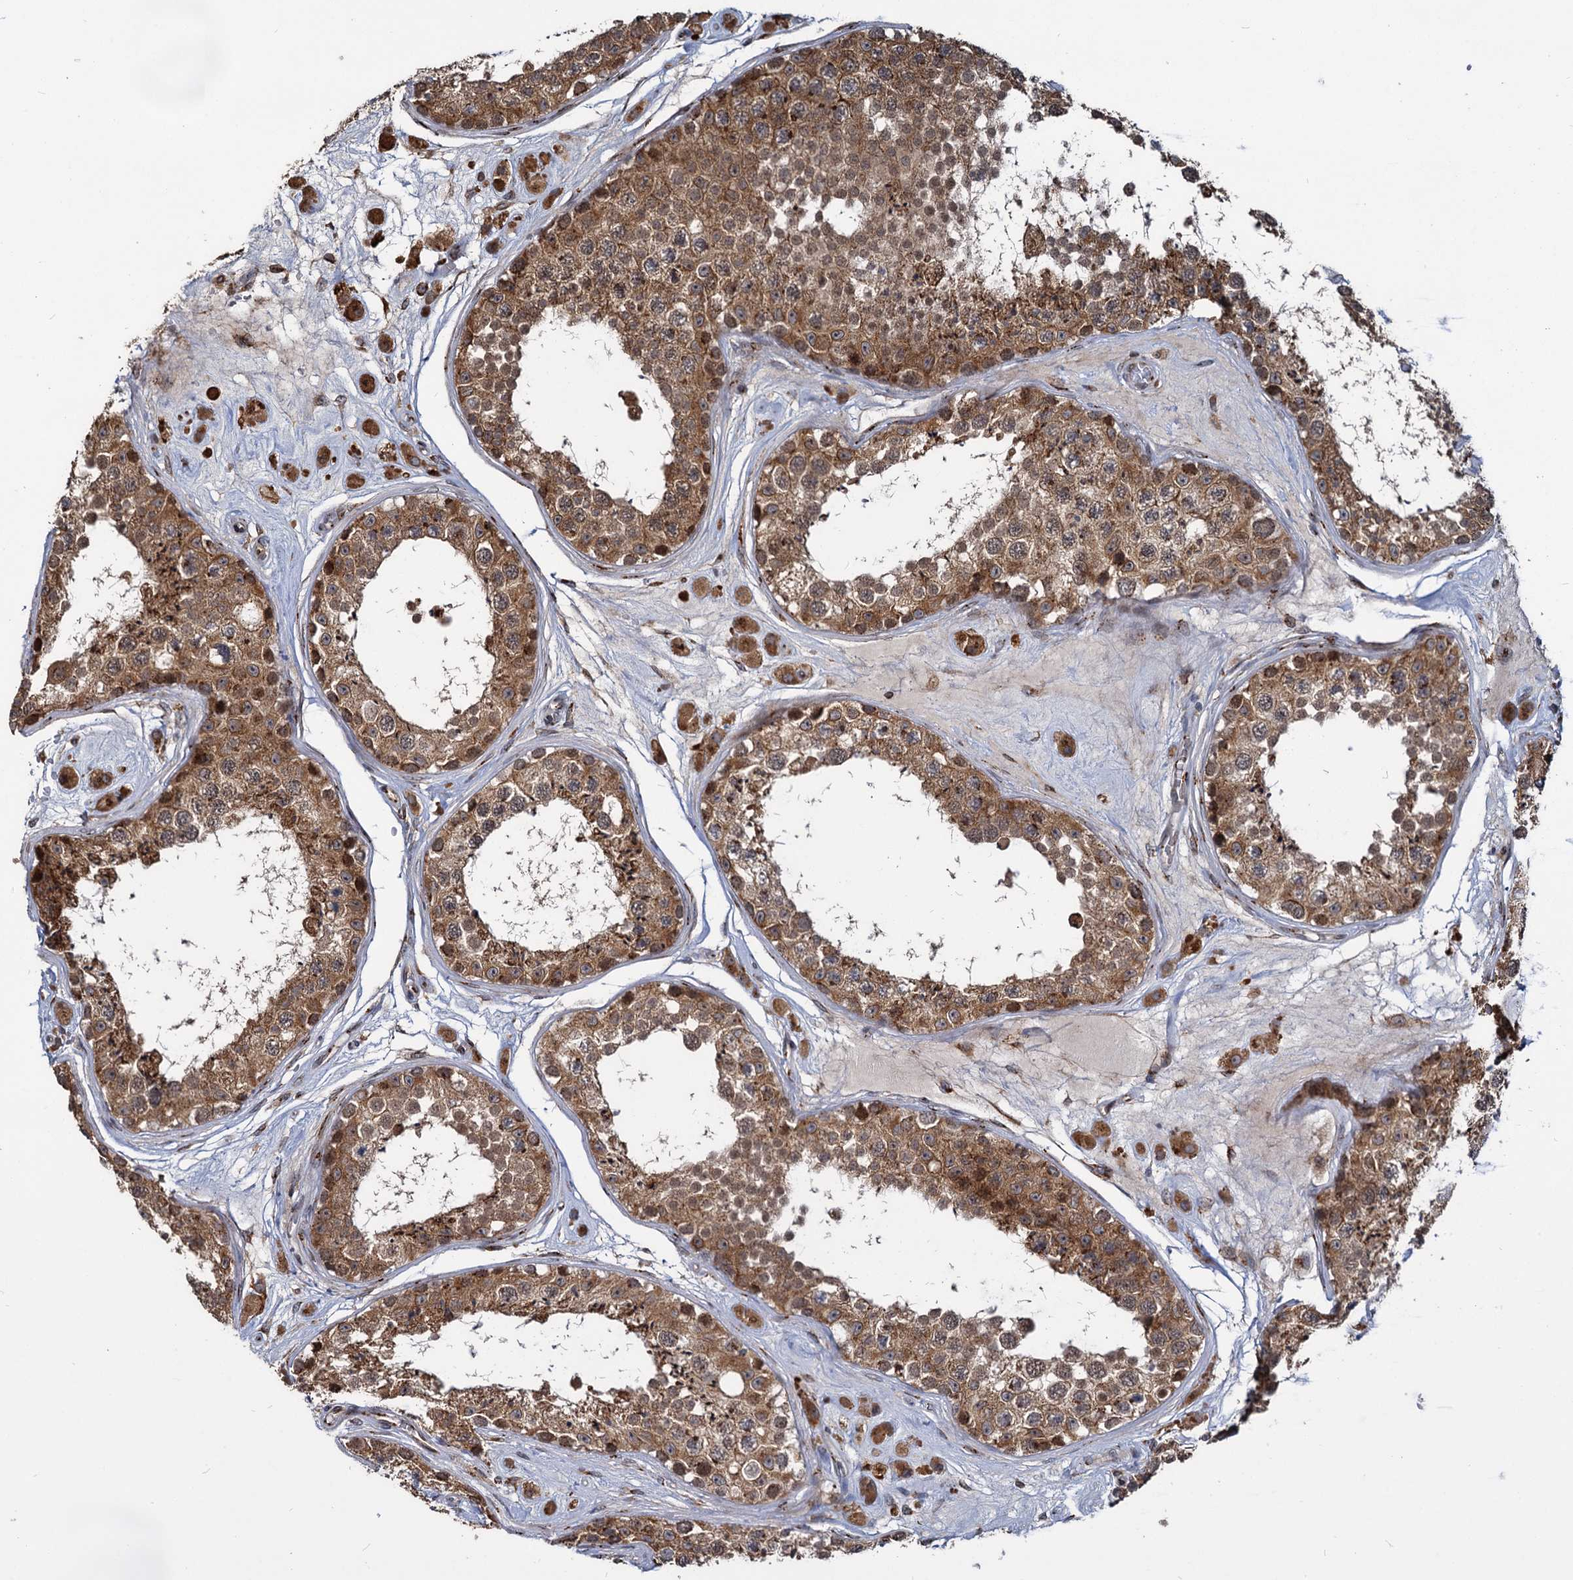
{"staining": {"intensity": "moderate", "quantity": ">75%", "location": "cytoplasmic/membranous,nuclear"}, "tissue": "testis", "cell_type": "Cells in seminiferous ducts", "image_type": "normal", "snomed": [{"axis": "morphology", "description": "Normal tissue, NOS"}, {"axis": "topography", "description": "Testis"}], "caption": "Moderate cytoplasmic/membranous,nuclear staining for a protein is identified in about >75% of cells in seminiferous ducts of unremarkable testis using immunohistochemistry.", "gene": "SAAL1", "patient": {"sex": "male", "age": 25}}